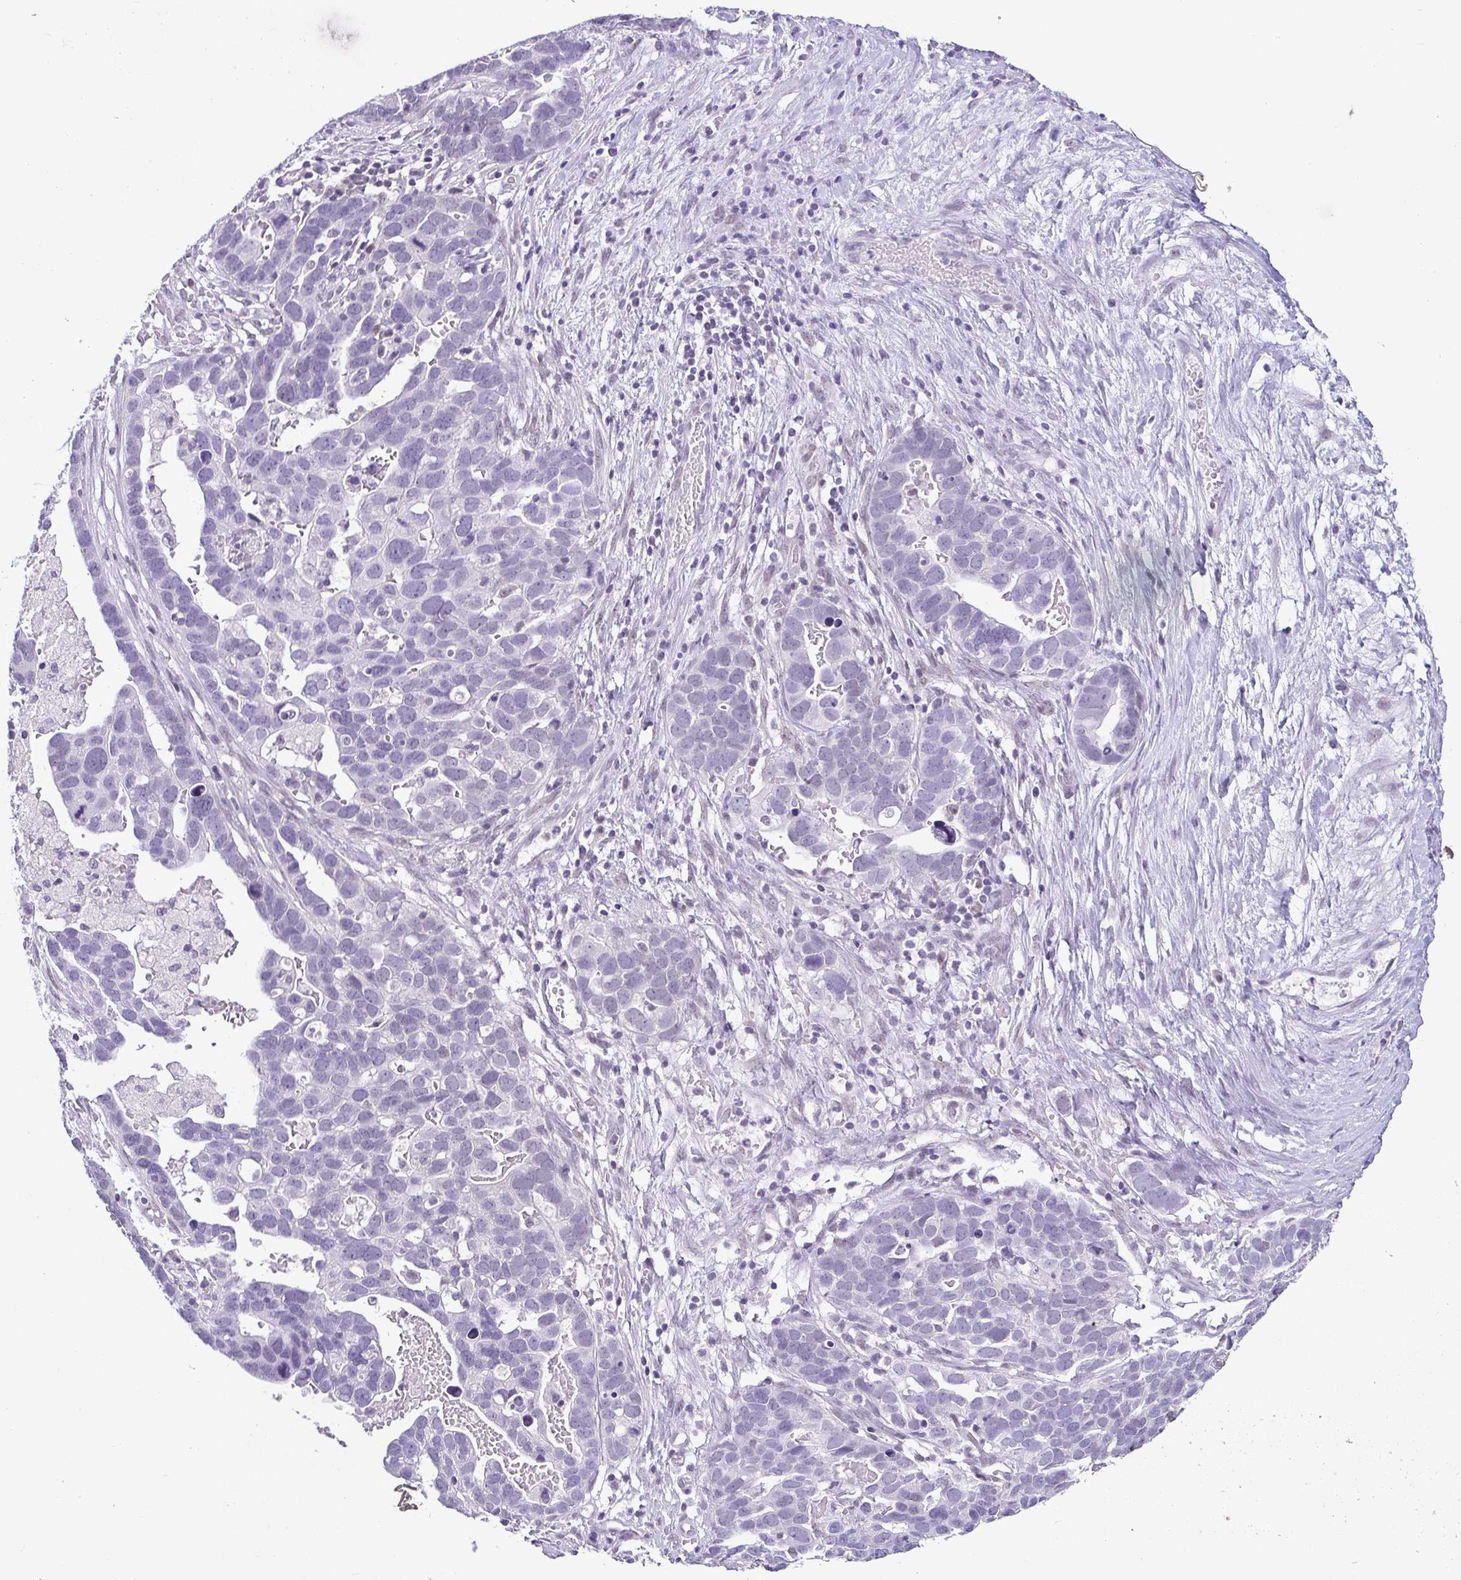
{"staining": {"intensity": "negative", "quantity": "none", "location": "none"}, "tissue": "ovarian cancer", "cell_type": "Tumor cells", "image_type": "cancer", "snomed": [{"axis": "morphology", "description": "Cystadenocarcinoma, serous, NOS"}, {"axis": "topography", "description": "Ovary"}], "caption": "This is an immunohistochemistry (IHC) histopathology image of human ovarian cancer (serous cystadenocarcinoma). There is no staining in tumor cells.", "gene": "RBM3", "patient": {"sex": "female", "age": 54}}